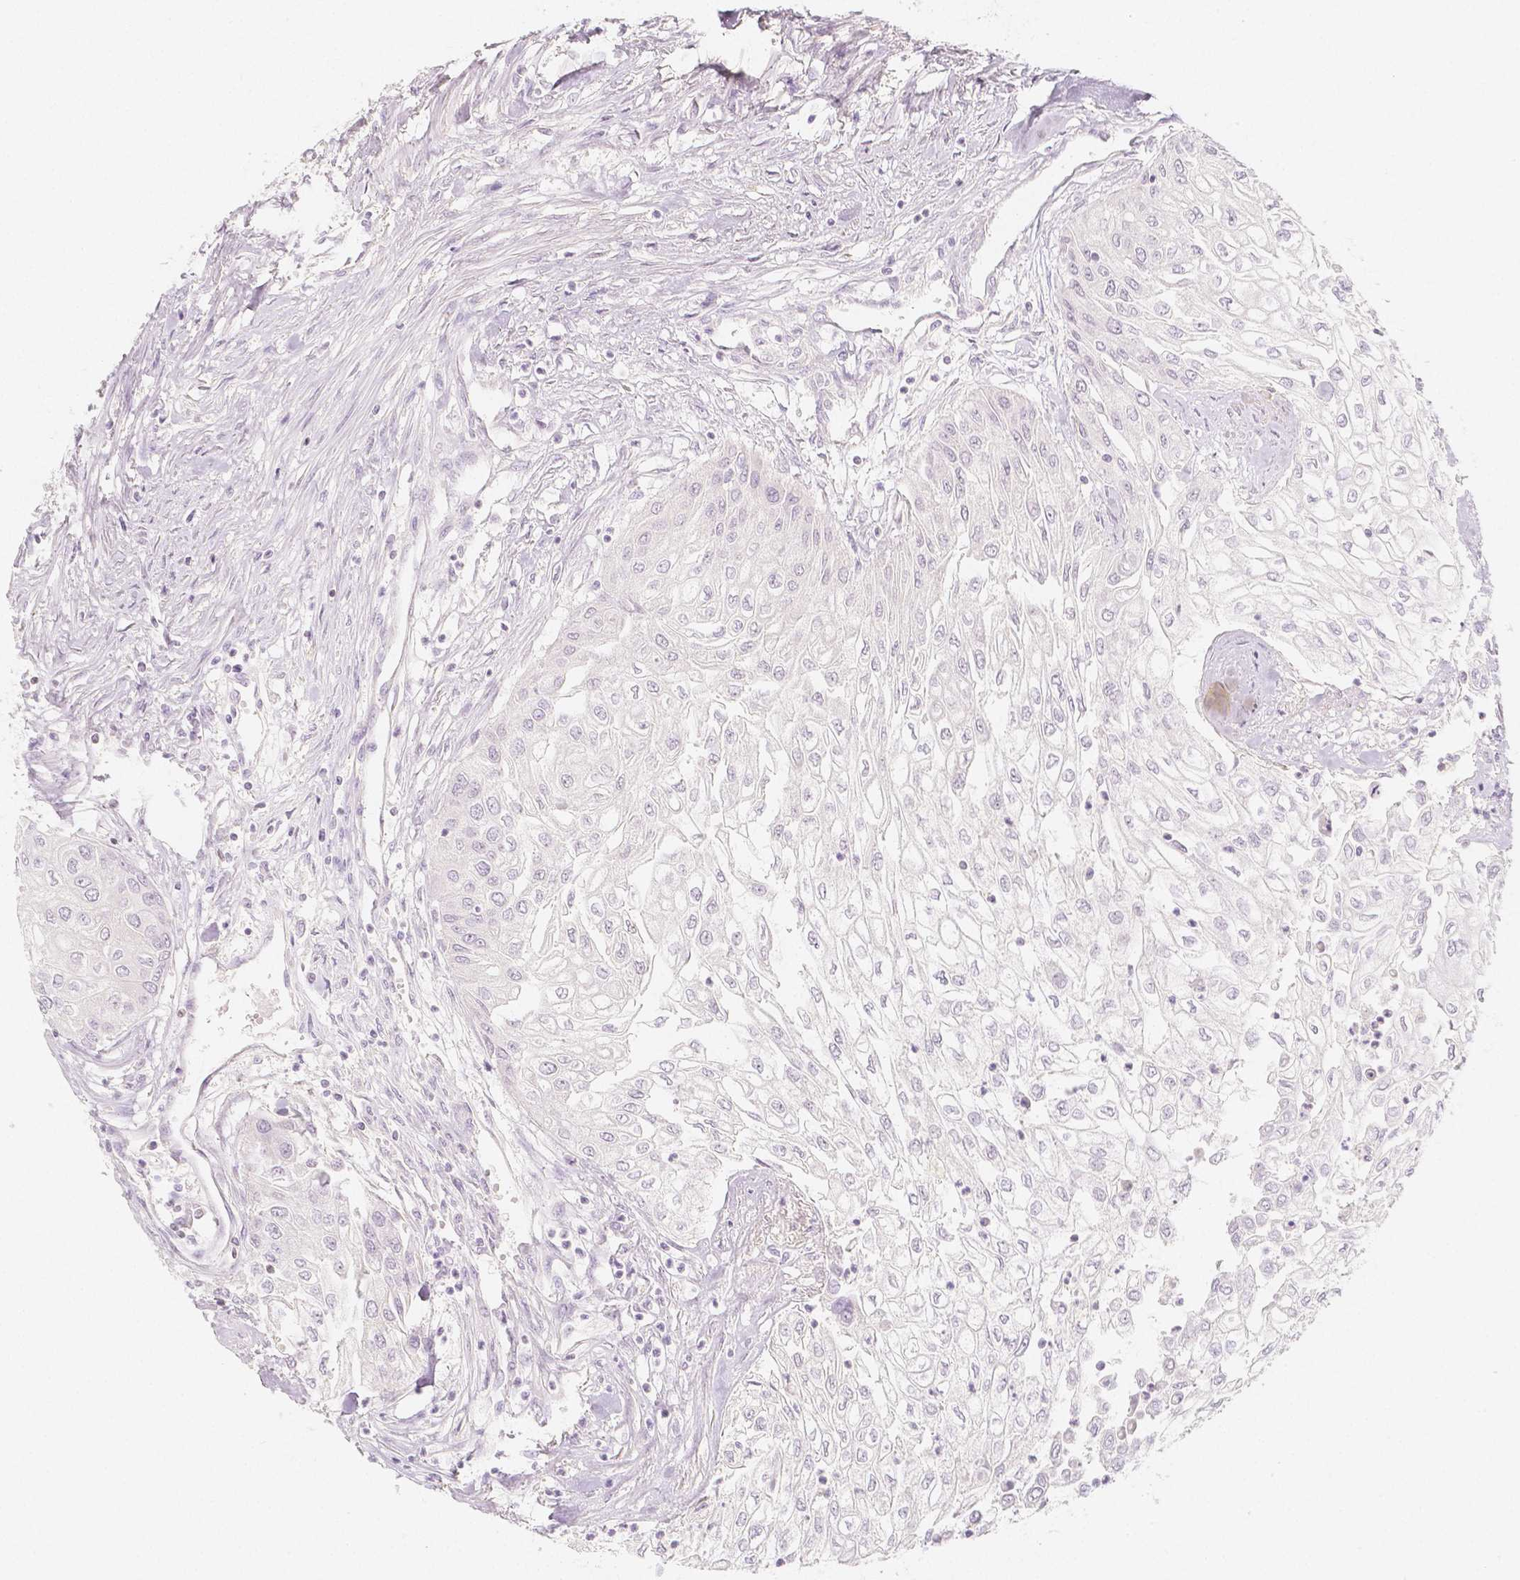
{"staining": {"intensity": "negative", "quantity": "none", "location": "none"}, "tissue": "urothelial cancer", "cell_type": "Tumor cells", "image_type": "cancer", "snomed": [{"axis": "morphology", "description": "Urothelial carcinoma, High grade"}, {"axis": "topography", "description": "Urinary bladder"}], "caption": "This micrograph is of urothelial carcinoma (high-grade) stained with immunohistochemistry (IHC) to label a protein in brown with the nuclei are counter-stained blue. There is no expression in tumor cells.", "gene": "BATF", "patient": {"sex": "male", "age": 62}}